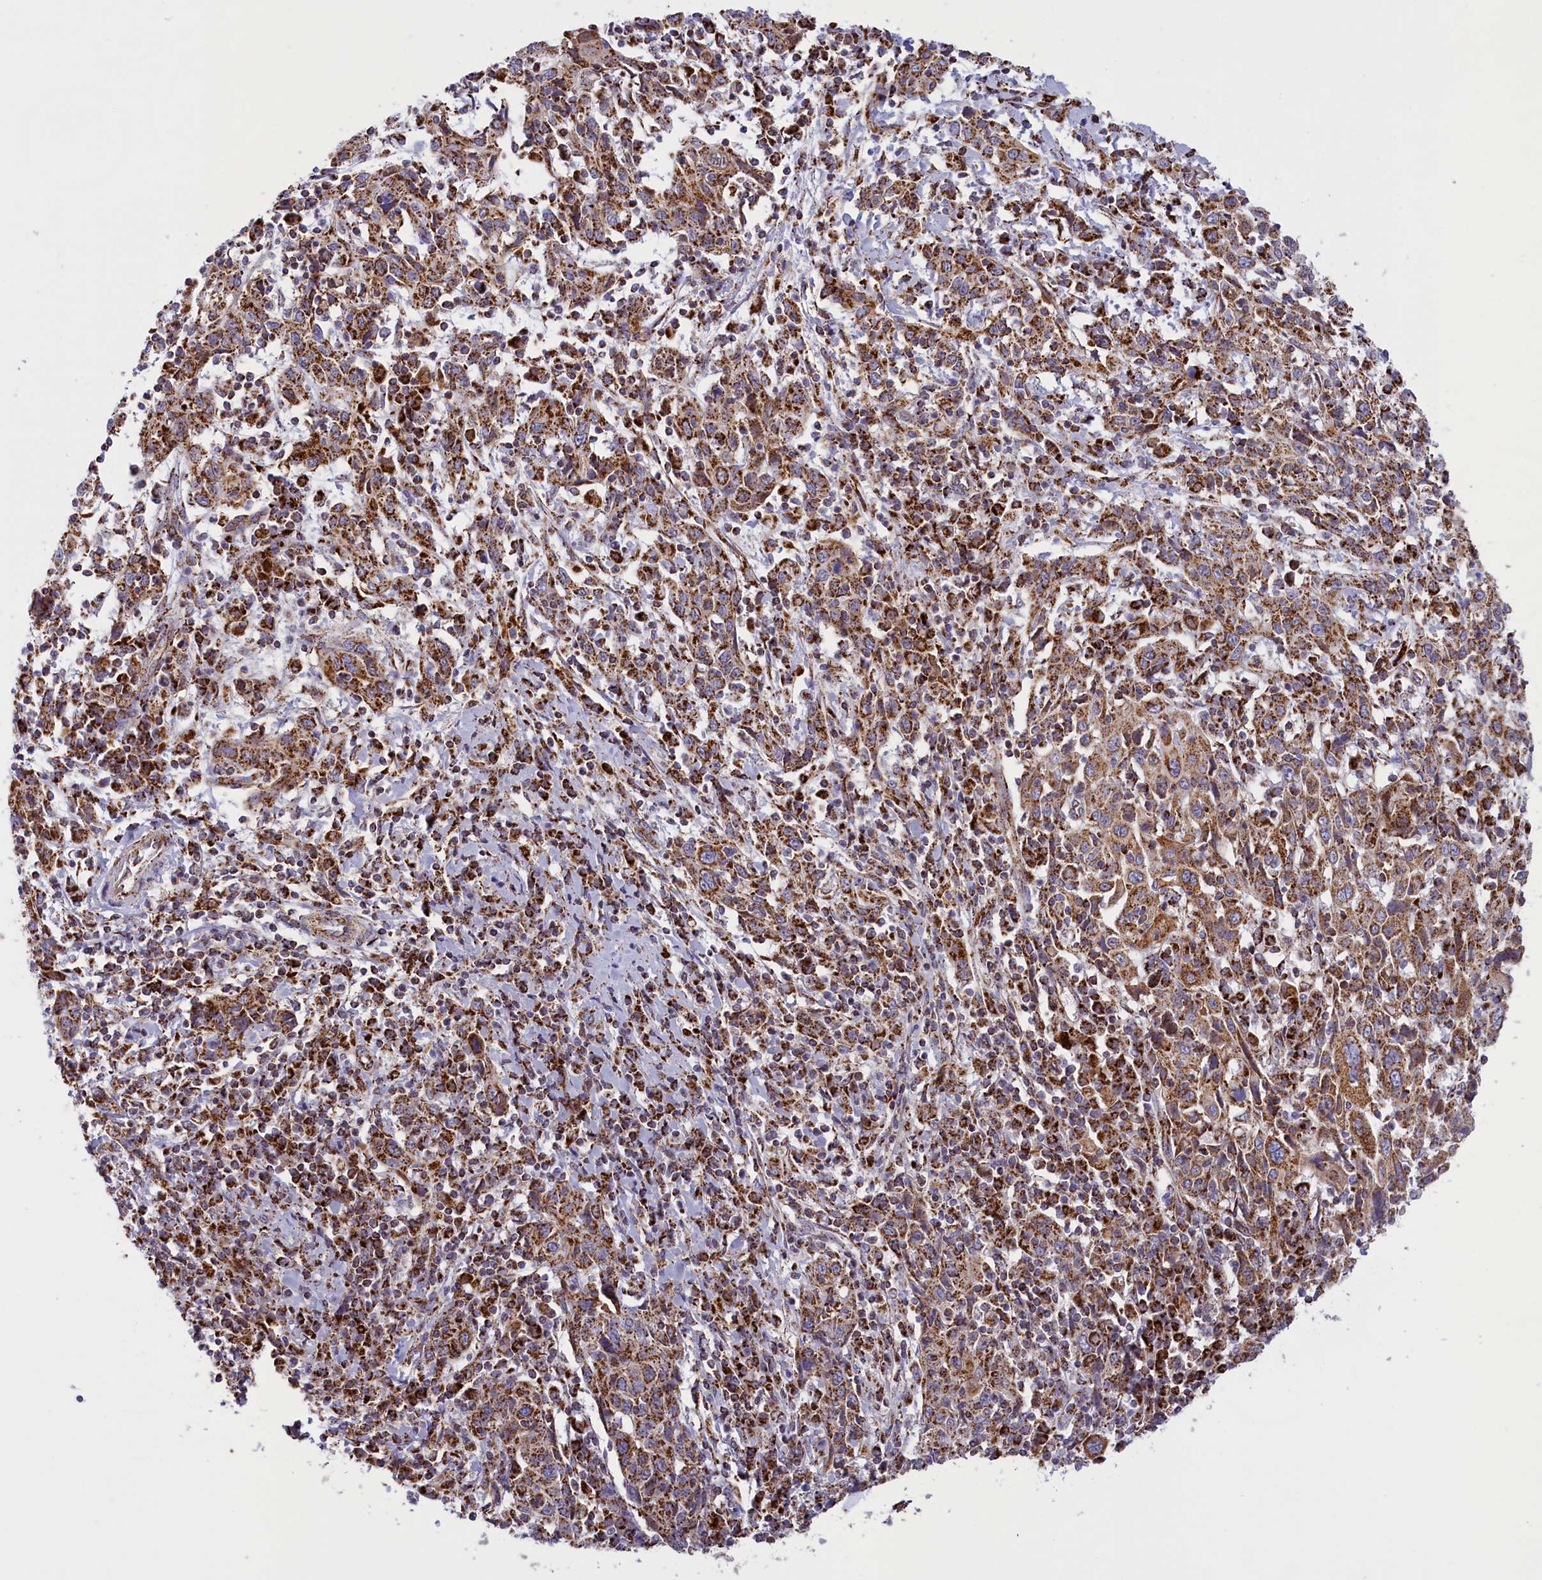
{"staining": {"intensity": "strong", "quantity": ">75%", "location": "cytoplasmic/membranous"}, "tissue": "cervical cancer", "cell_type": "Tumor cells", "image_type": "cancer", "snomed": [{"axis": "morphology", "description": "Squamous cell carcinoma, NOS"}, {"axis": "topography", "description": "Cervix"}], "caption": "Human cervical cancer (squamous cell carcinoma) stained for a protein (brown) reveals strong cytoplasmic/membranous positive staining in about >75% of tumor cells.", "gene": "ISOC2", "patient": {"sex": "female", "age": 46}}